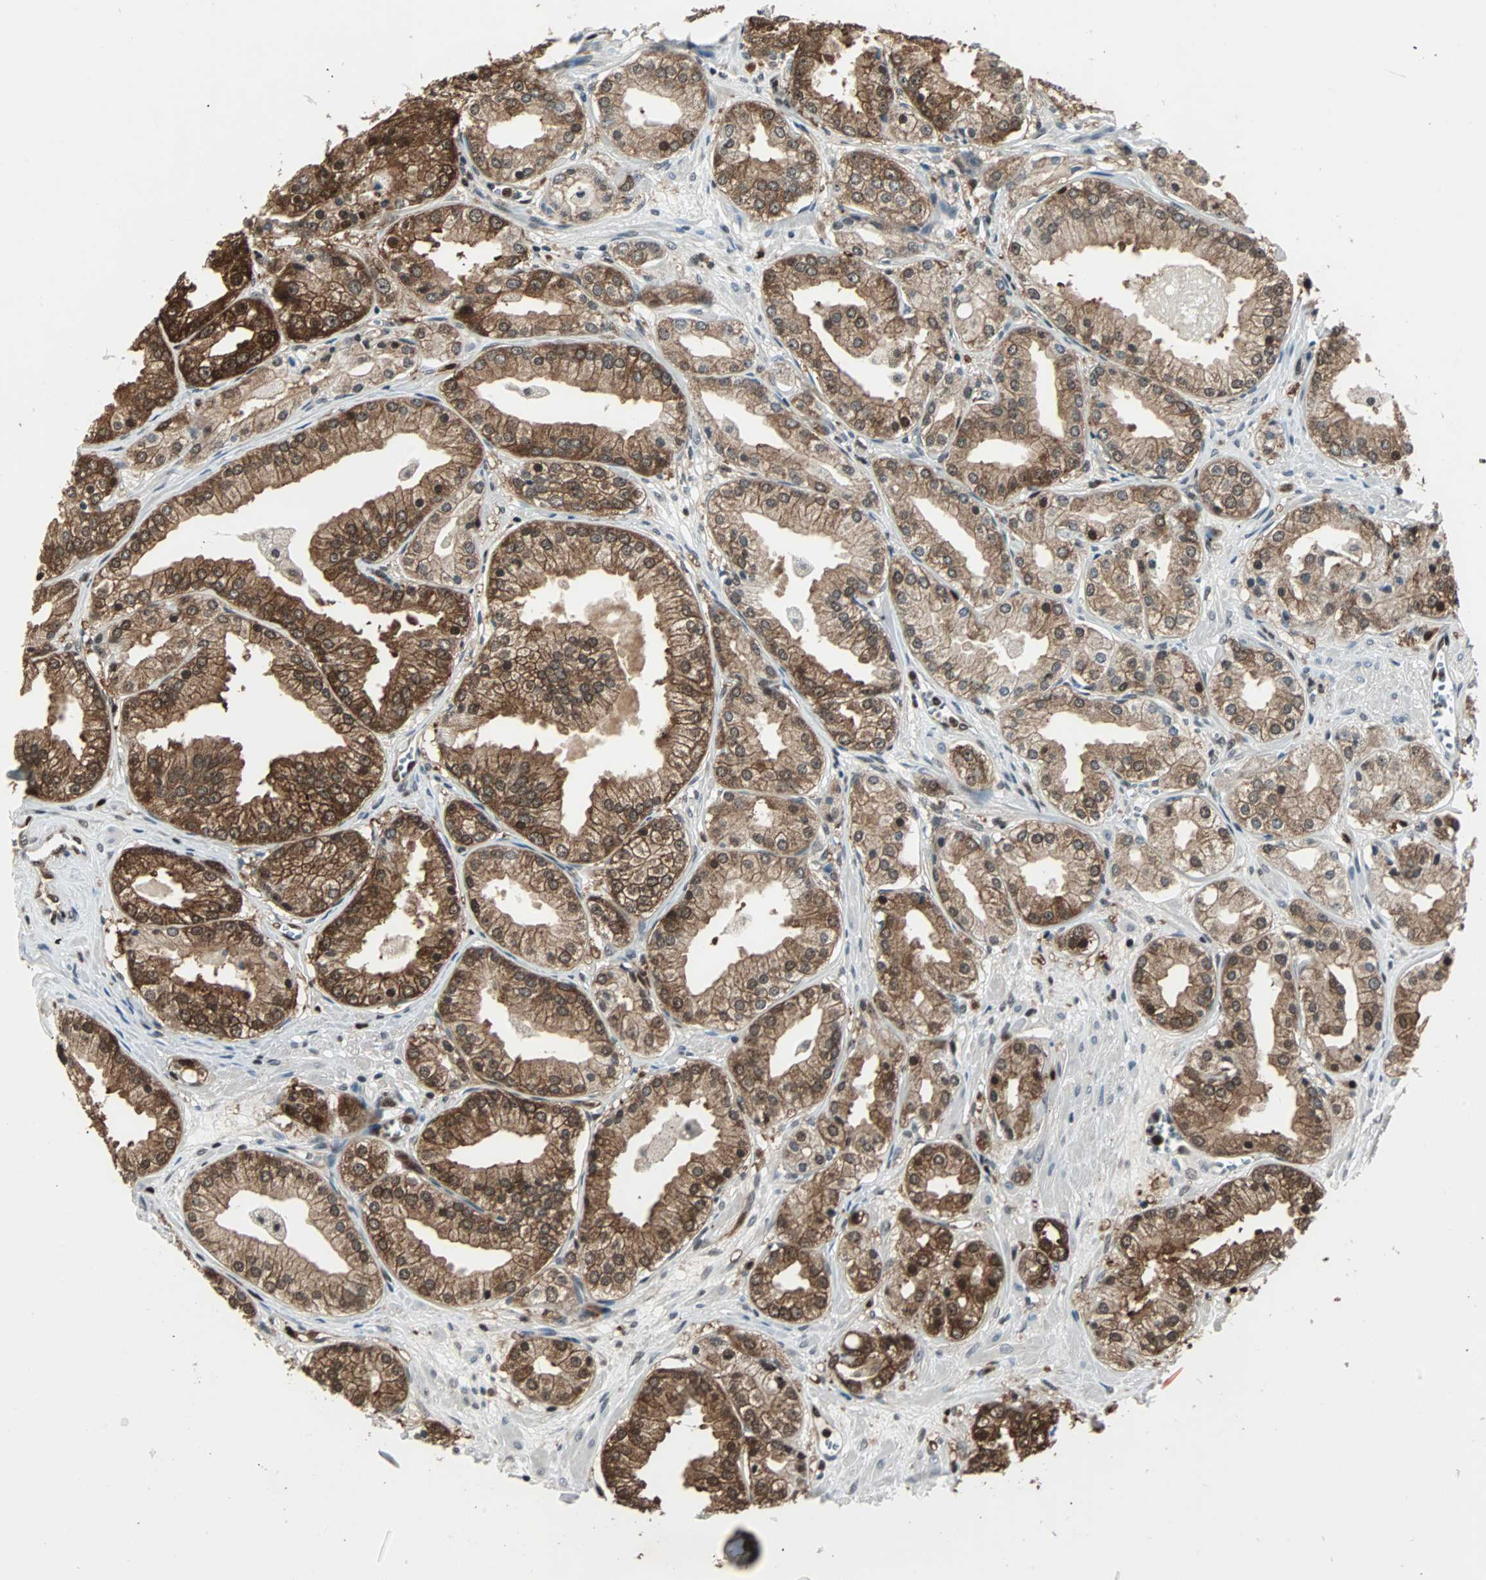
{"staining": {"intensity": "strong", "quantity": ">75%", "location": "cytoplasmic/membranous,nuclear"}, "tissue": "prostate cancer", "cell_type": "Tumor cells", "image_type": "cancer", "snomed": [{"axis": "morphology", "description": "Adenocarcinoma, High grade"}, {"axis": "topography", "description": "Prostate"}], "caption": "Prostate cancer (adenocarcinoma (high-grade)) stained with a protein marker reveals strong staining in tumor cells.", "gene": "ACLY", "patient": {"sex": "male", "age": 61}}